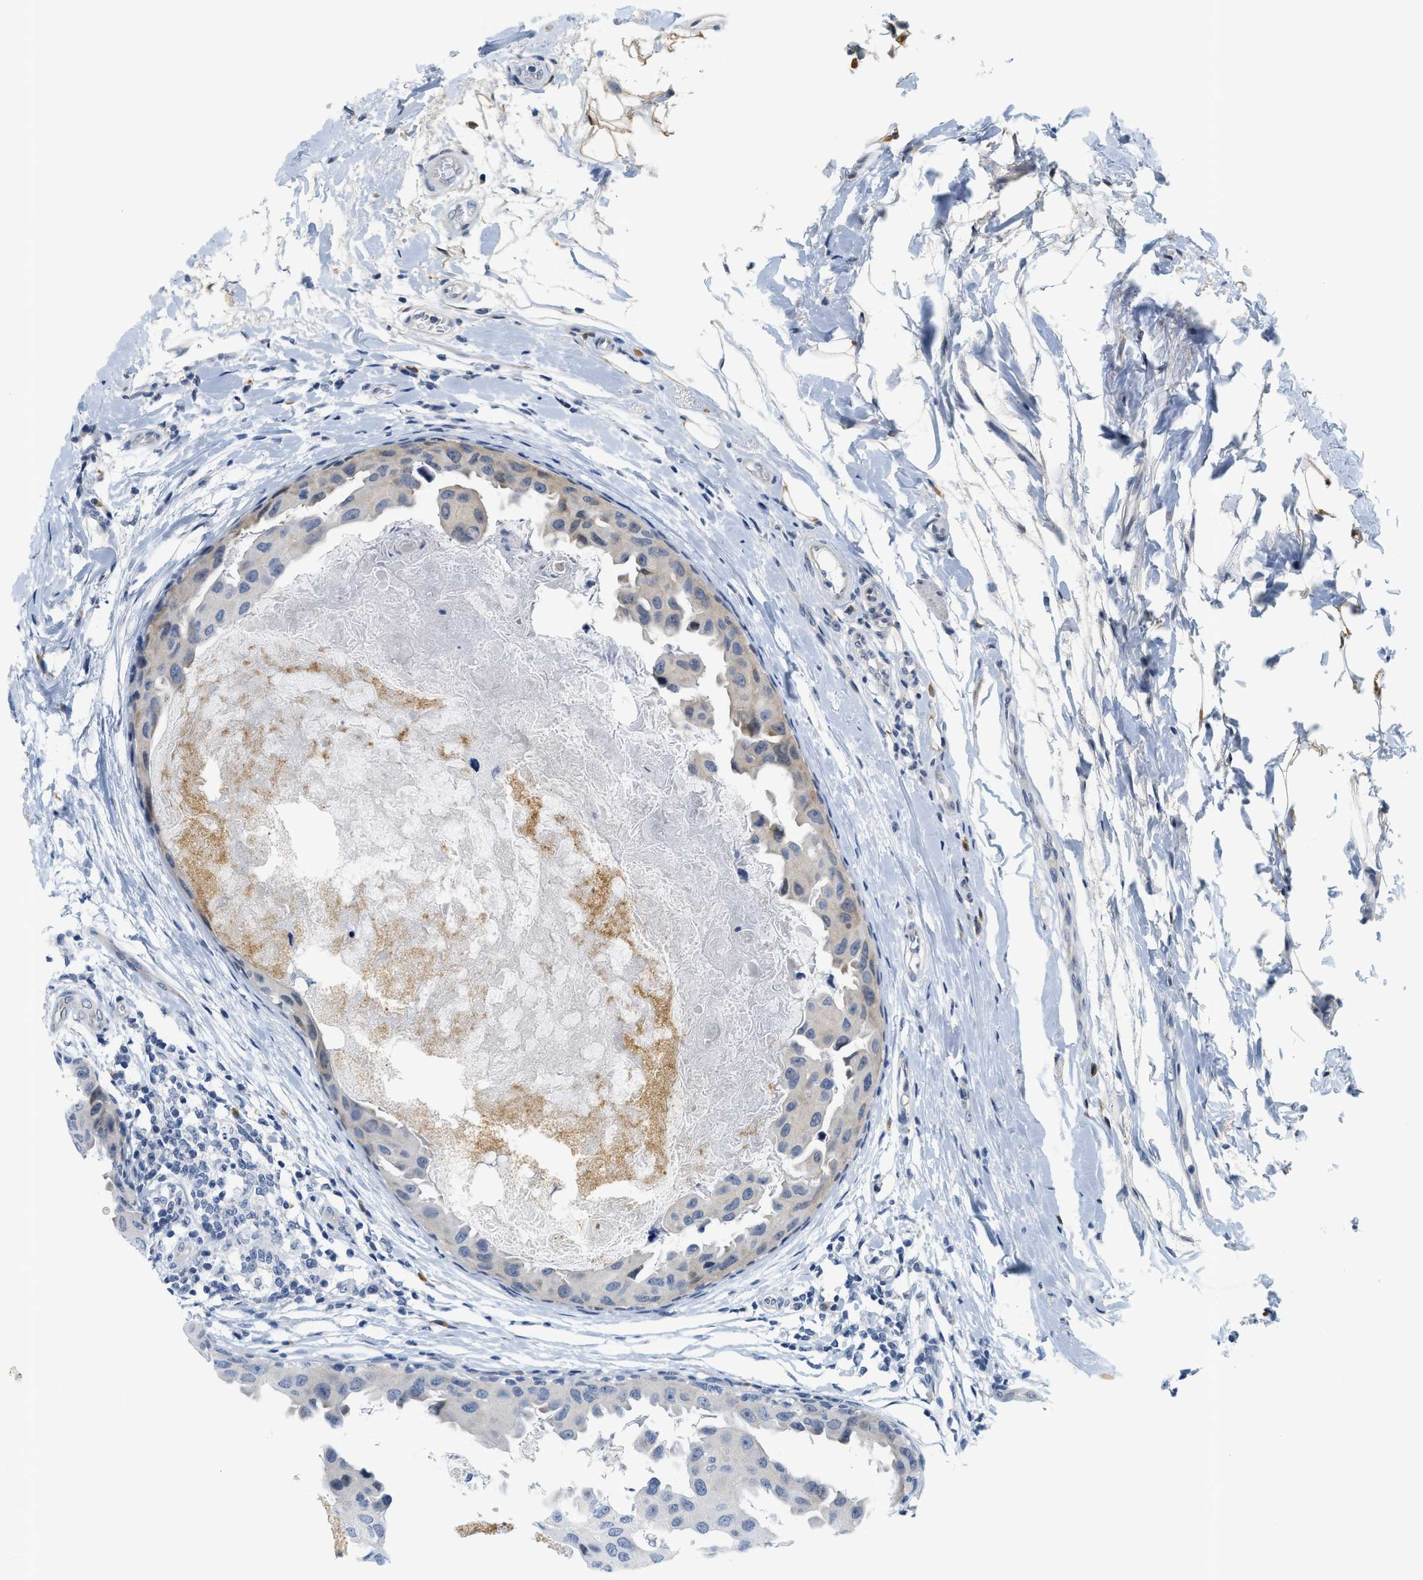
{"staining": {"intensity": "weak", "quantity": "<25%", "location": "cytoplasmic/membranous"}, "tissue": "breast cancer", "cell_type": "Tumor cells", "image_type": "cancer", "snomed": [{"axis": "morphology", "description": "Duct carcinoma"}, {"axis": "topography", "description": "Breast"}], "caption": "IHC of intraductal carcinoma (breast) displays no expression in tumor cells.", "gene": "KMT2A", "patient": {"sex": "female", "age": 27}}